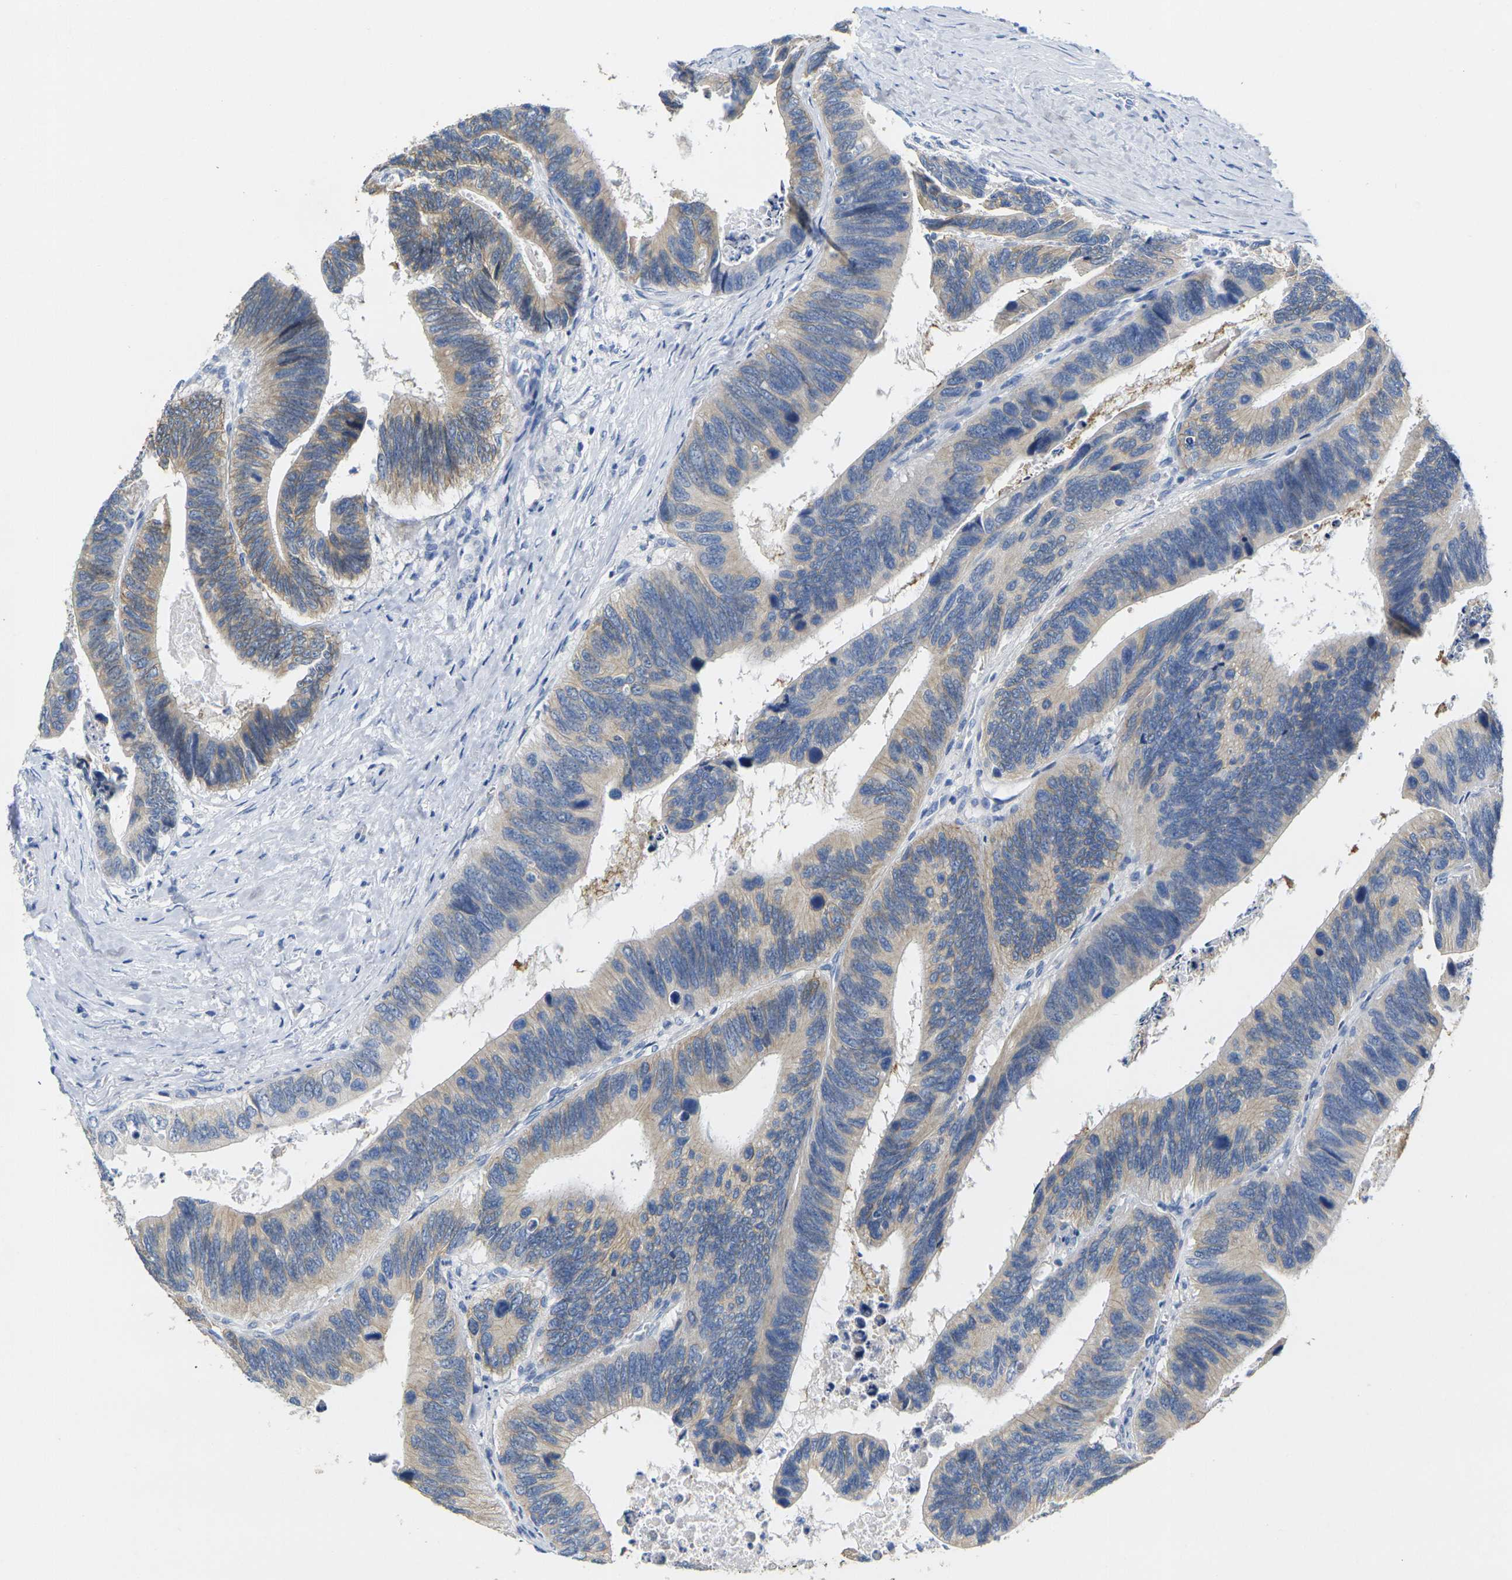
{"staining": {"intensity": "weak", "quantity": ">75%", "location": "cytoplasmic/membranous"}, "tissue": "colorectal cancer", "cell_type": "Tumor cells", "image_type": "cancer", "snomed": [{"axis": "morphology", "description": "Adenocarcinoma, NOS"}, {"axis": "topography", "description": "Colon"}], "caption": "This photomicrograph shows adenocarcinoma (colorectal) stained with immunohistochemistry to label a protein in brown. The cytoplasmic/membranous of tumor cells show weak positivity for the protein. Nuclei are counter-stained blue.", "gene": "NOCT", "patient": {"sex": "male", "age": 72}}